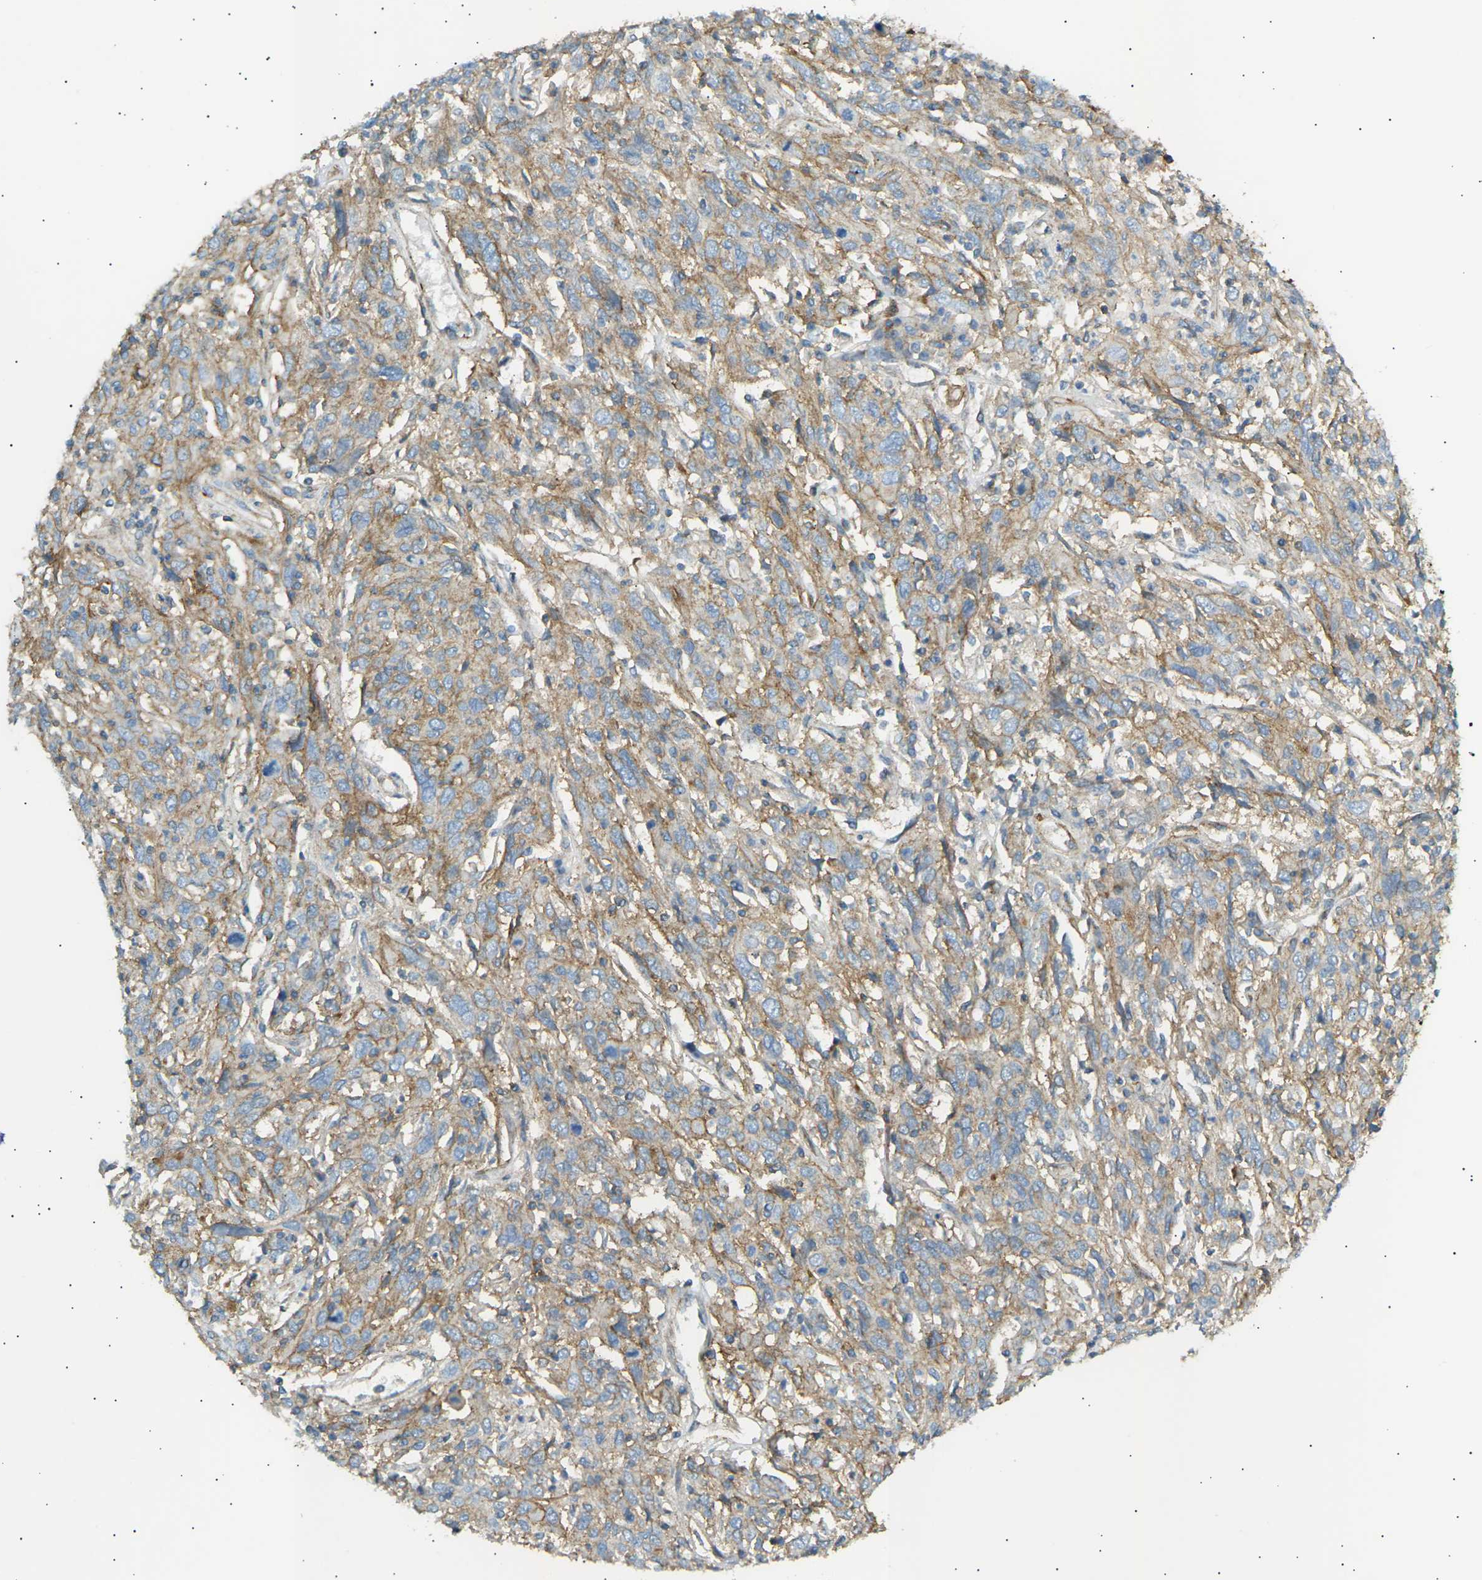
{"staining": {"intensity": "moderate", "quantity": ">75%", "location": "cytoplasmic/membranous"}, "tissue": "cervical cancer", "cell_type": "Tumor cells", "image_type": "cancer", "snomed": [{"axis": "morphology", "description": "Squamous cell carcinoma, NOS"}, {"axis": "topography", "description": "Cervix"}], "caption": "An image showing moderate cytoplasmic/membranous positivity in about >75% of tumor cells in squamous cell carcinoma (cervical), as visualized by brown immunohistochemical staining.", "gene": "ATP2B4", "patient": {"sex": "female", "age": 46}}